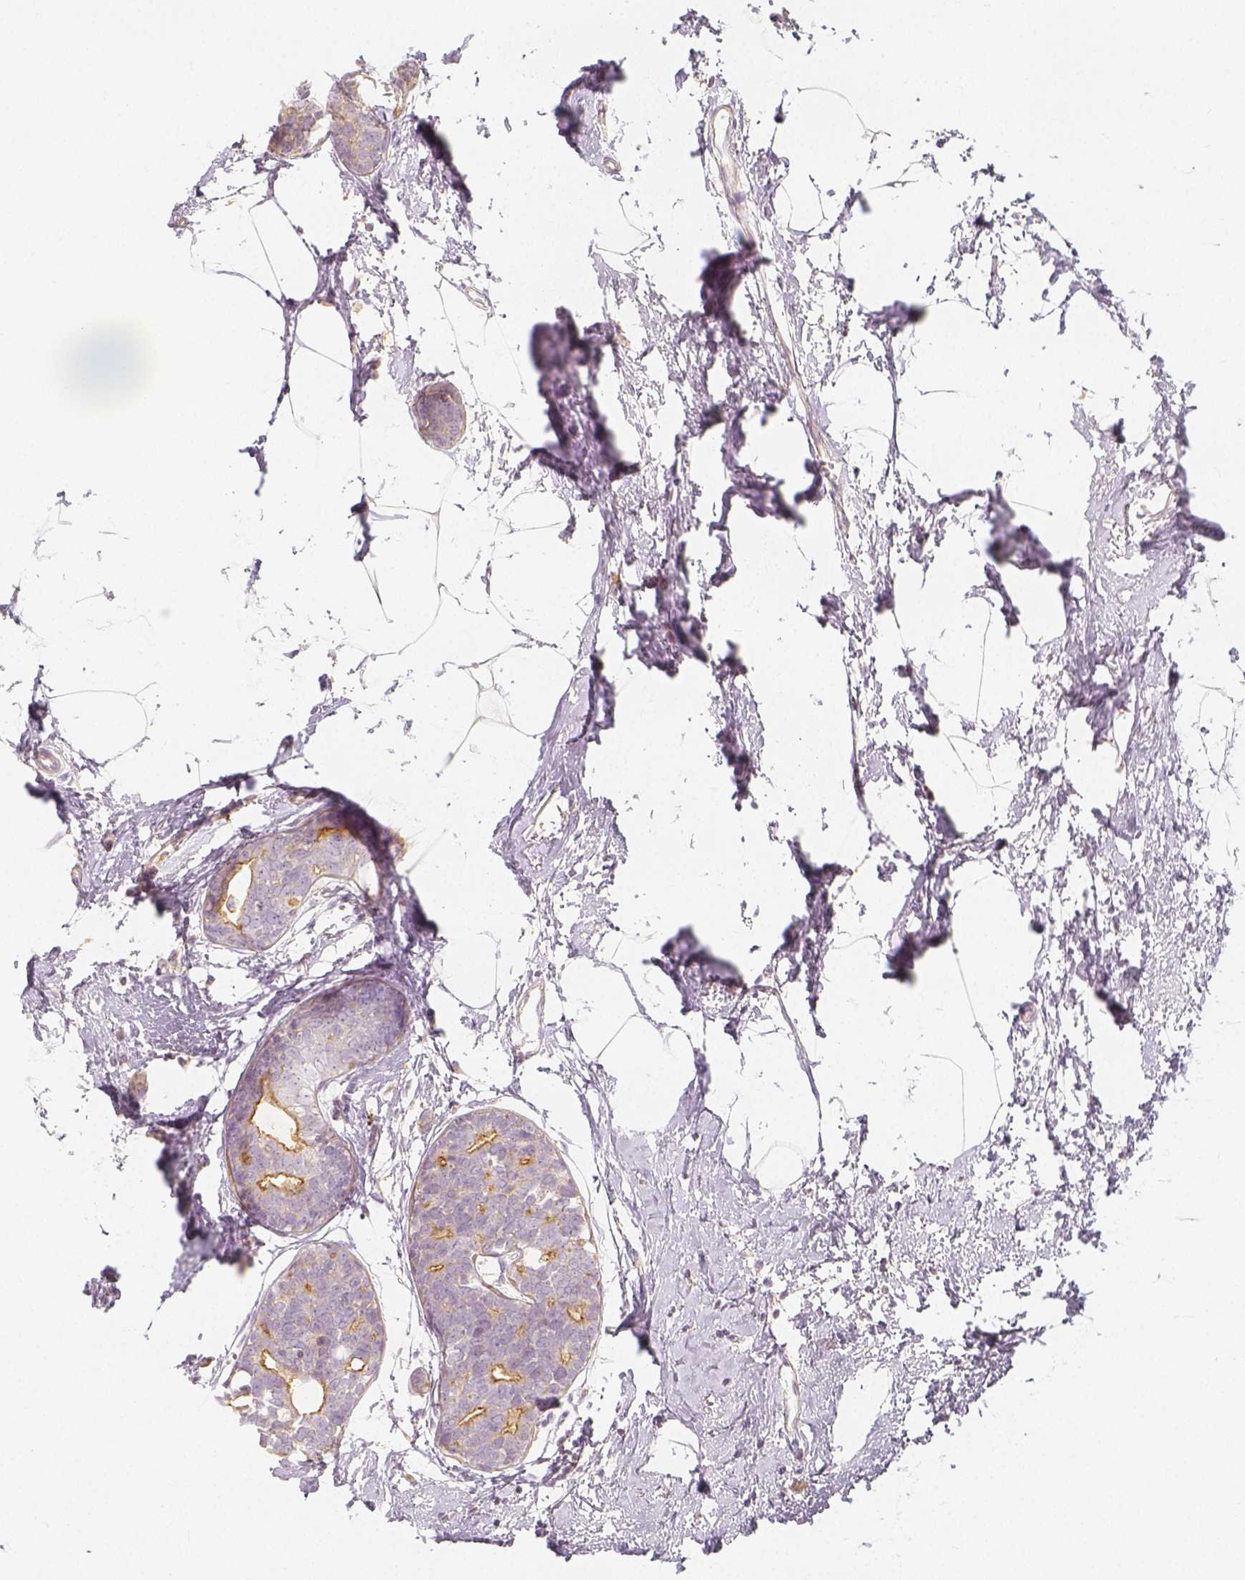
{"staining": {"intensity": "moderate", "quantity": "<25%", "location": "cytoplasmic/membranous"}, "tissue": "breast cancer", "cell_type": "Tumor cells", "image_type": "cancer", "snomed": [{"axis": "morphology", "description": "Duct carcinoma"}, {"axis": "topography", "description": "Breast"}], "caption": "Brown immunohistochemical staining in breast cancer (invasive ductal carcinoma) shows moderate cytoplasmic/membranous staining in approximately <25% of tumor cells.", "gene": "PTPRJ", "patient": {"sex": "female", "age": 40}}